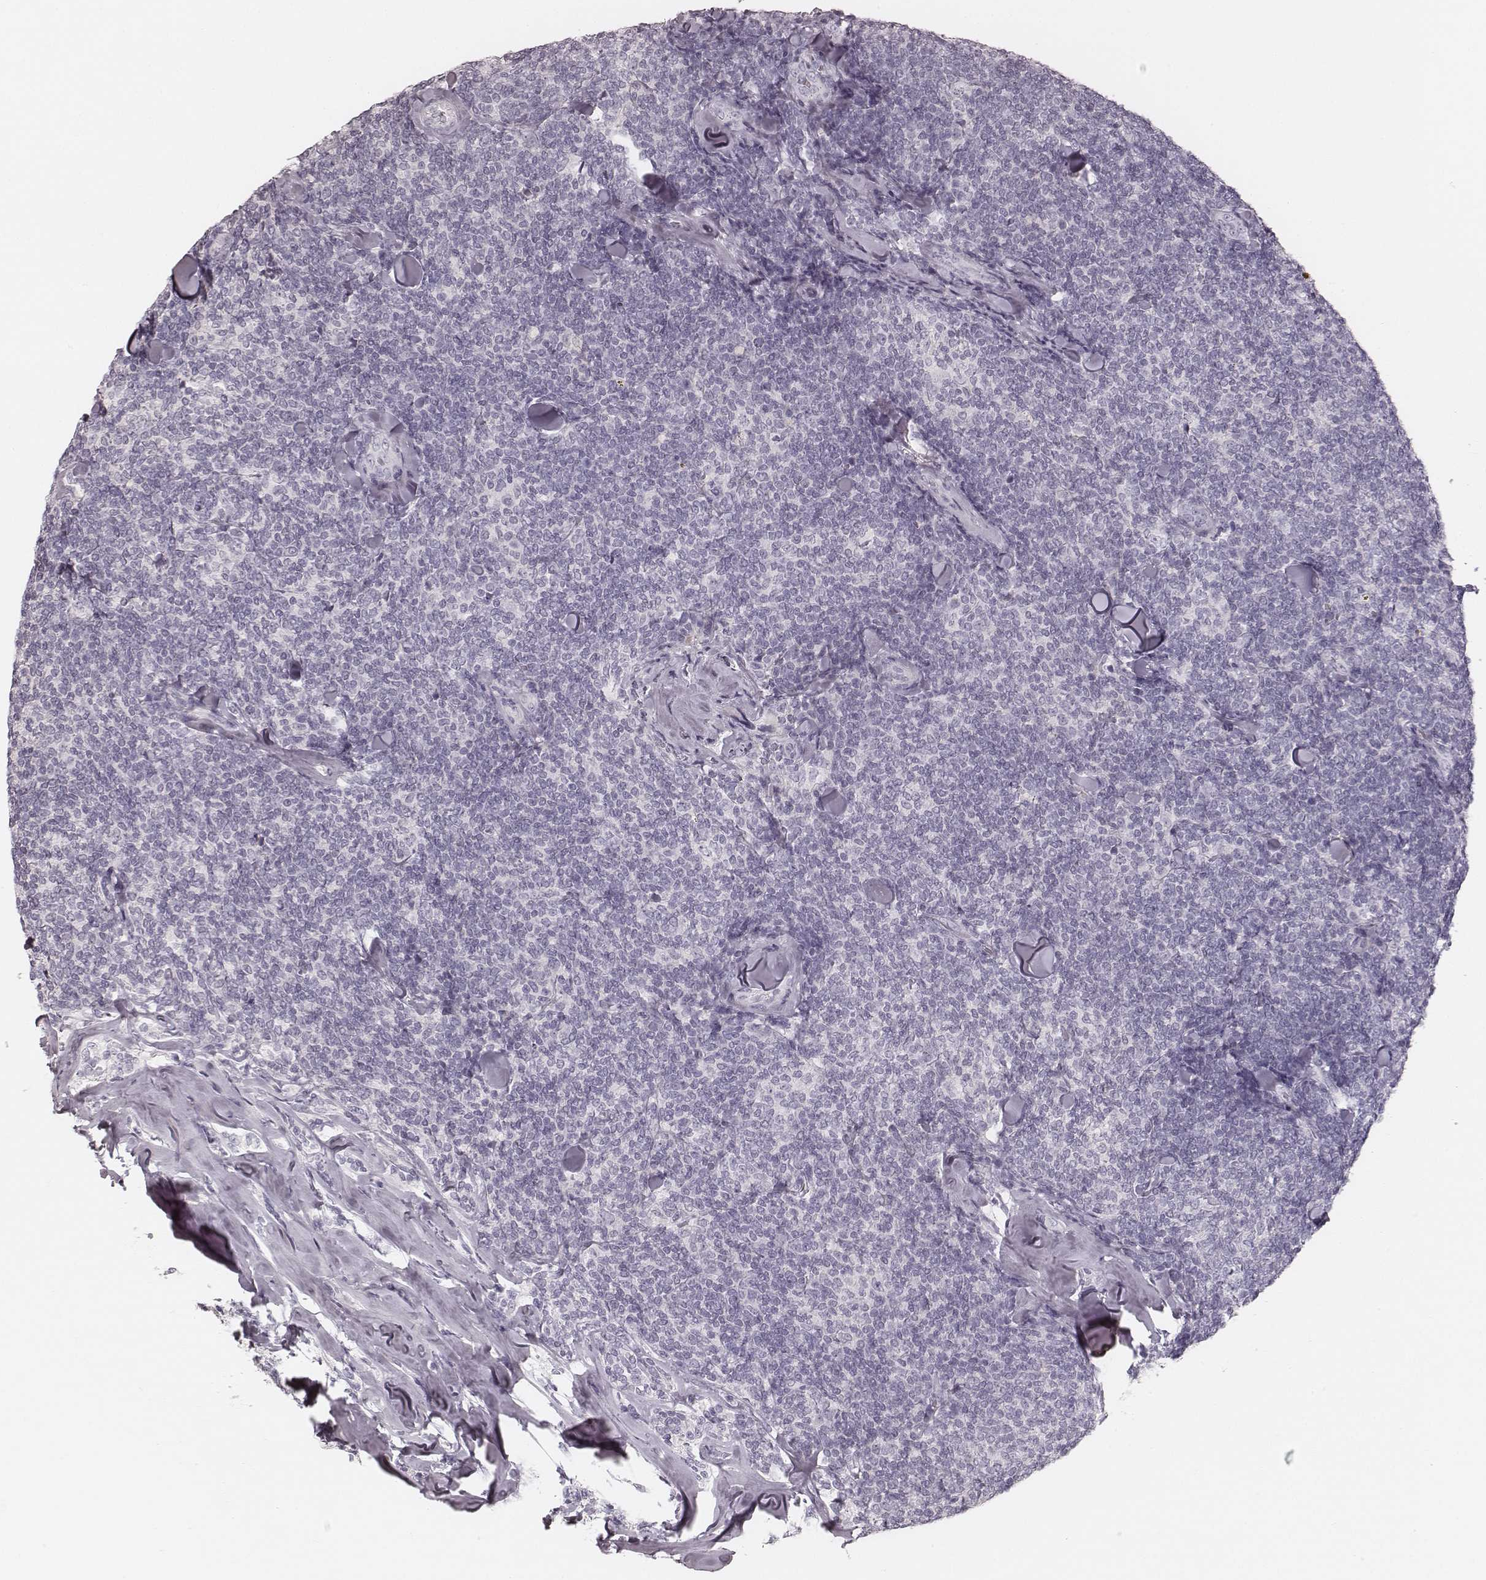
{"staining": {"intensity": "negative", "quantity": "none", "location": "none"}, "tissue": "lymphoma", "cell_type": "Tumor cells", "image_type": "cancer", "snomed": [{"axis": "morphology", "description": "Malignant lymphoma, non-Hodgkin's type, Low grade"}, {"axis": "topography", "description": "Lymph node"}], "caption": "This is a micrograph of immunohistochemistry (IHC) staining of lymphoma, which shows no positivity in tumor cells.", "gene": "KRT26", "patient": {"sex": "female", "age": 56}}